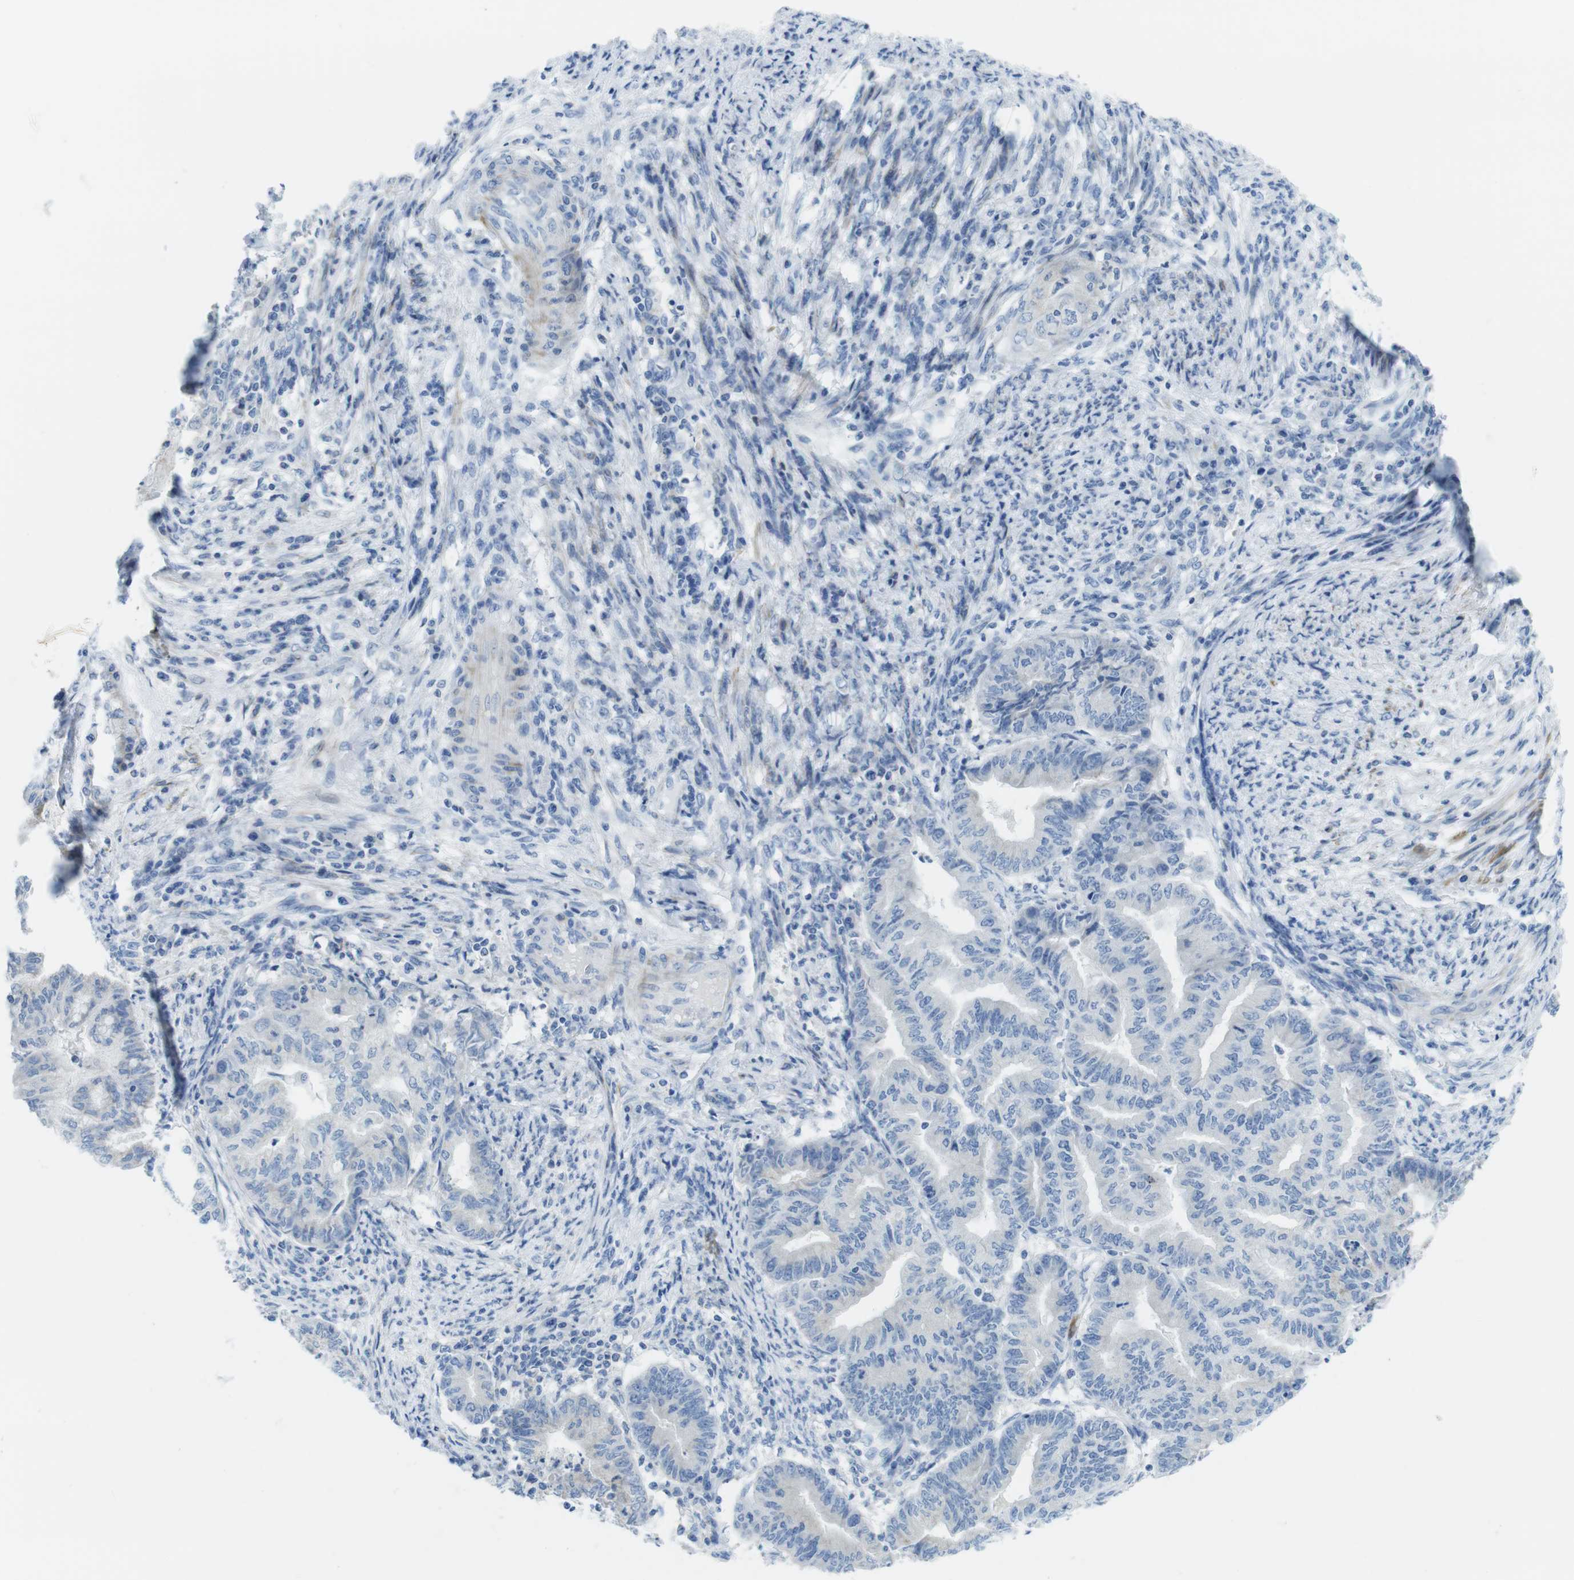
{"staining": {"intensity": "moderate", "quantity": "<25%", "location": "cytoplasmic/membranous"}, "tissue": "endometrial cancer", "cell_type": "Tumor cells", "image_type": "cancer", "snomed": [{"axis": "morphology", "description": "Adenocarcinoma, NOS"}, {"axis": "topography", "description": "Endometrium"}], "caption": "DAB (3,3'-diaminobenzidine) immunohistochemical staining of endometrial adenocarcinoma shows moderate cytoplasmic/membranous protein expression in about <25% of tumor cells.", "gene": "ASIC5", "patient": {"sex": "female", "age": 79}}